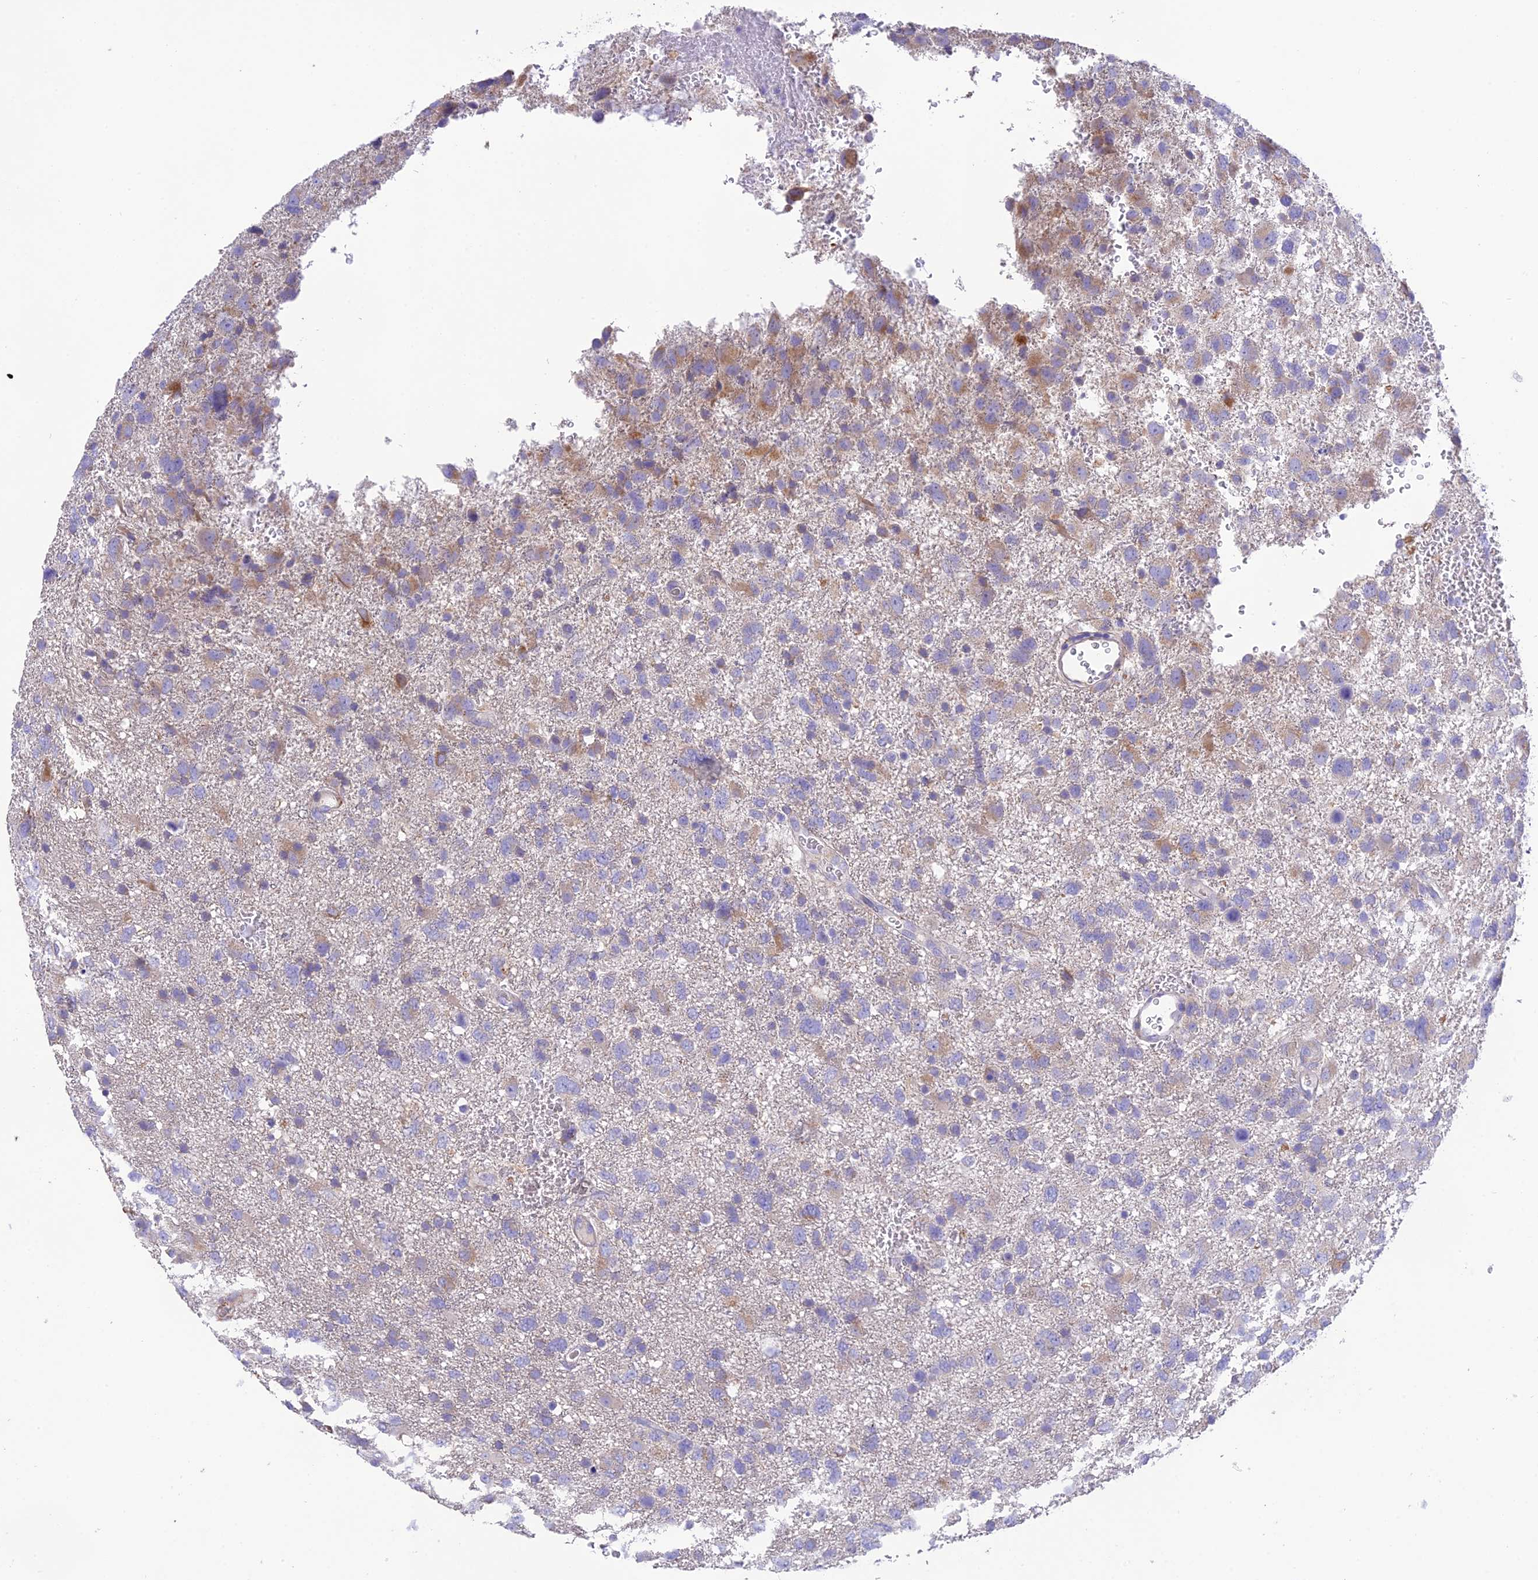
{"staining": {"intensity": "weak", "quantity": "<25%", "location": "cytoplasmic/membranous"}, "tissue": "glioma", "cell_type": "Tumor cells", "image_type": "cancer", "snomed": [{"axis": "morphology", "description": "Glioma, malignant, High grade"}, {"axis": "topography", "description": "Brain"}], "caption": "This is an immunohistochemistry (IHC) micrograph of malignant glioma (high-grade). There is no positivity in tumor cells.", "gene": "HSD17B2", "patient": {"sex": "male", "age": 61}}